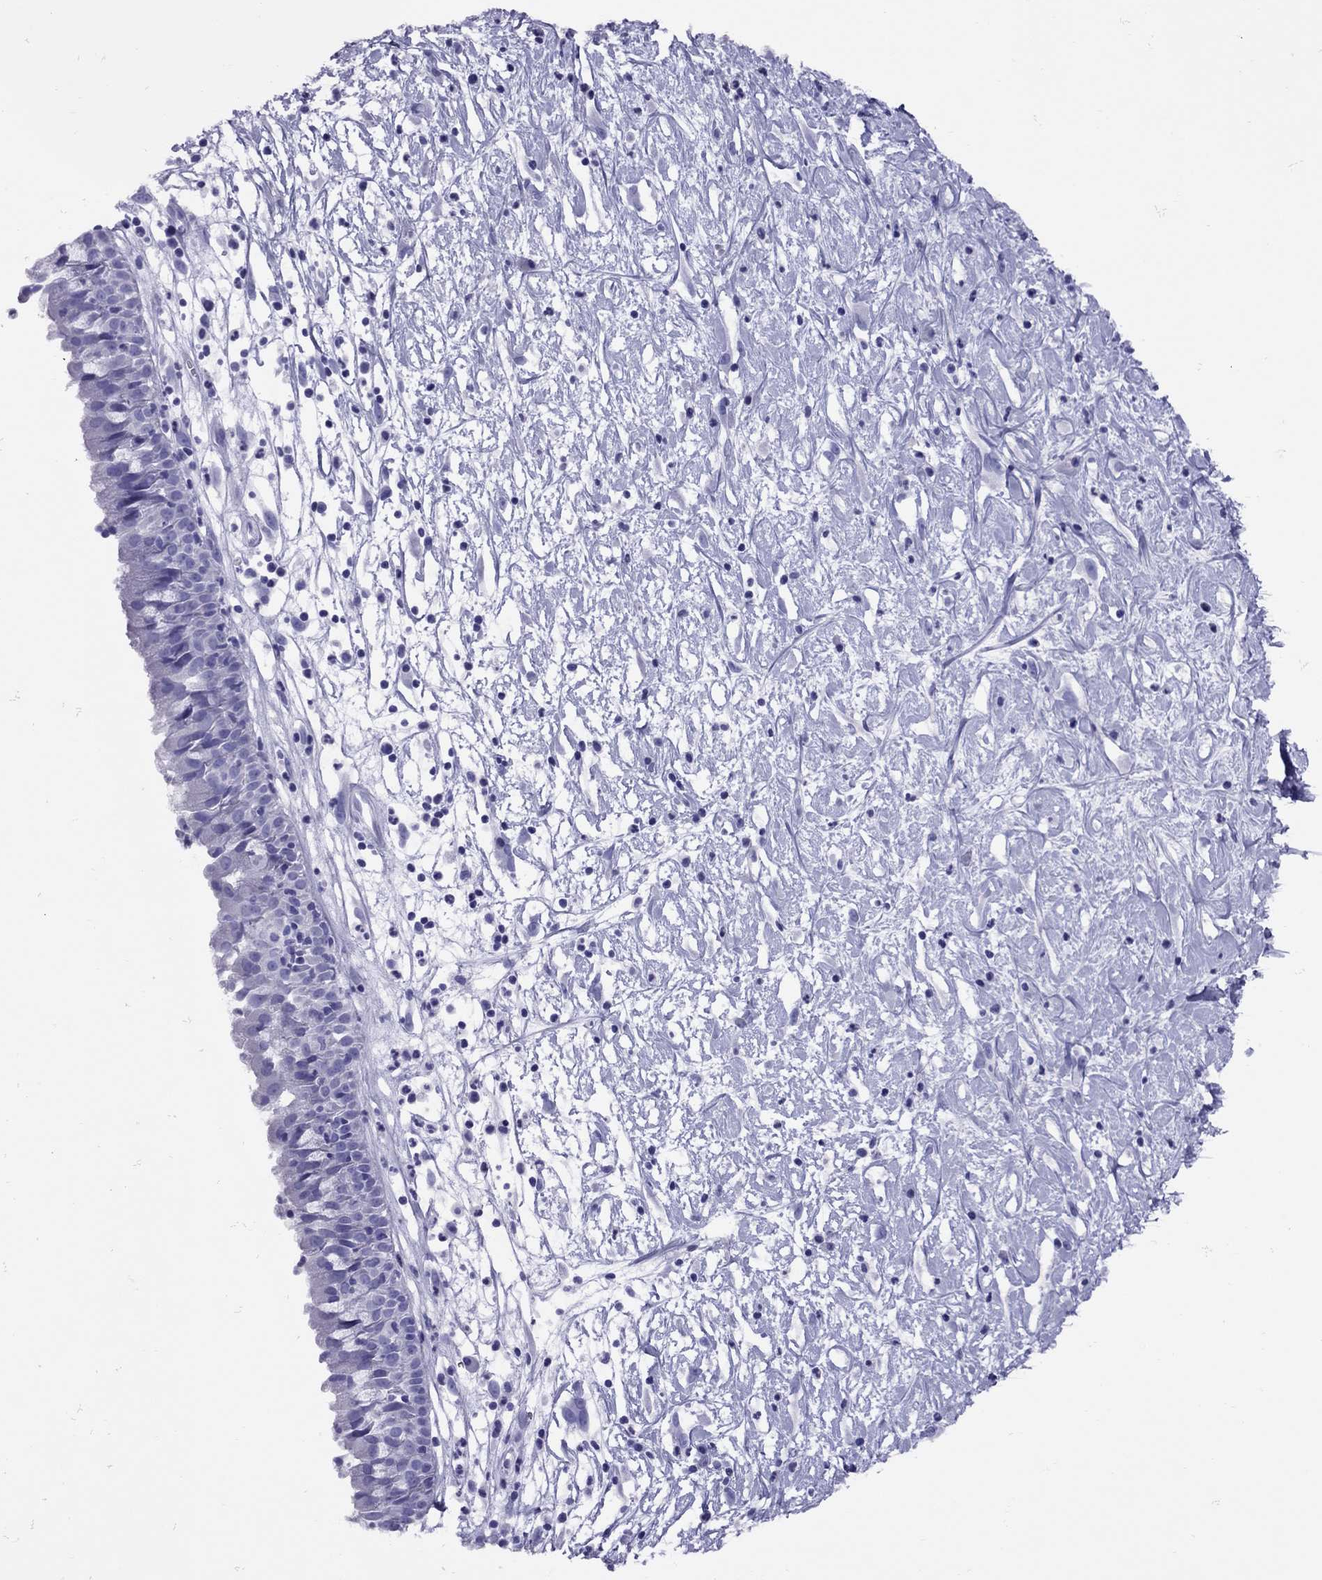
{"staining": {"intensity": "negative", "quantity": "none", "location": "none"}, "tissue": "nasopharynx", "cell_type": "Respiratory epithelial cells", "image_type": "normal", "snomed": [{"axis": "morphology", "description": "Normal tissue, NOS"}, {"axis": "topography", "description": "Nasopharynx"}], "caption": "This is an IHC histopathology image of benign human nasopharynx. There is no positivity in respiratory epithelial cells.", "gene": "AVPR1B", "patient": {"sex": "male", "age": 9}}